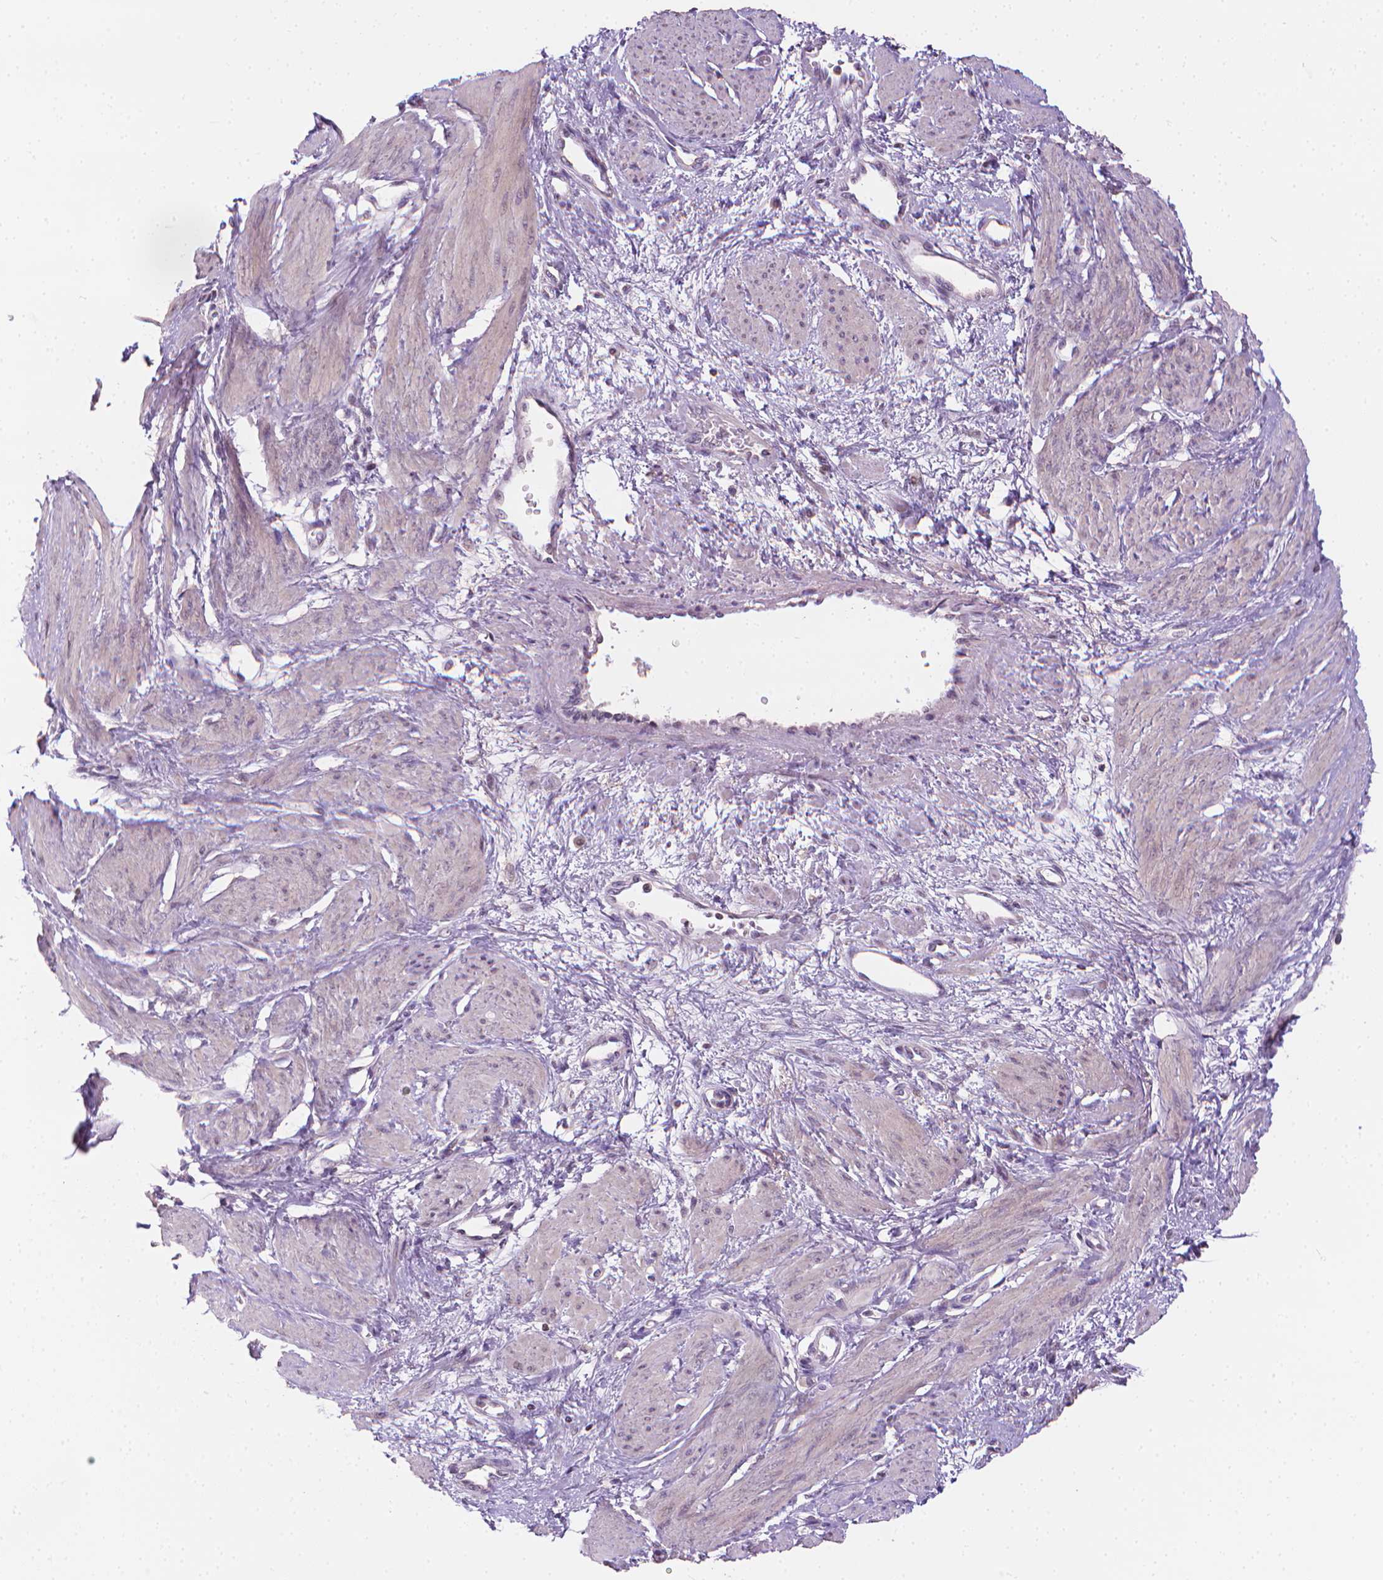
{"staining": {"intensity": "negative", "quantity": "none", "location": "none"}, "tissue": "smooth muscle", "cell_type": "Smooth muscle cells", "image_type": "normal", "snomed": [{"axis": "morphology", "description": "Normal tissue, NOS"}, {"axis": "topography", "description": "Smooth muscle"}, {"axis": "topography", "description": "Uterus"}], "caption": "Immunohistochemical staining of normal human smooth muscle displays no significant staining in smooth muscle cells.", "gene": "NCAN", "patient": {"sex": "female", "age": 39}}